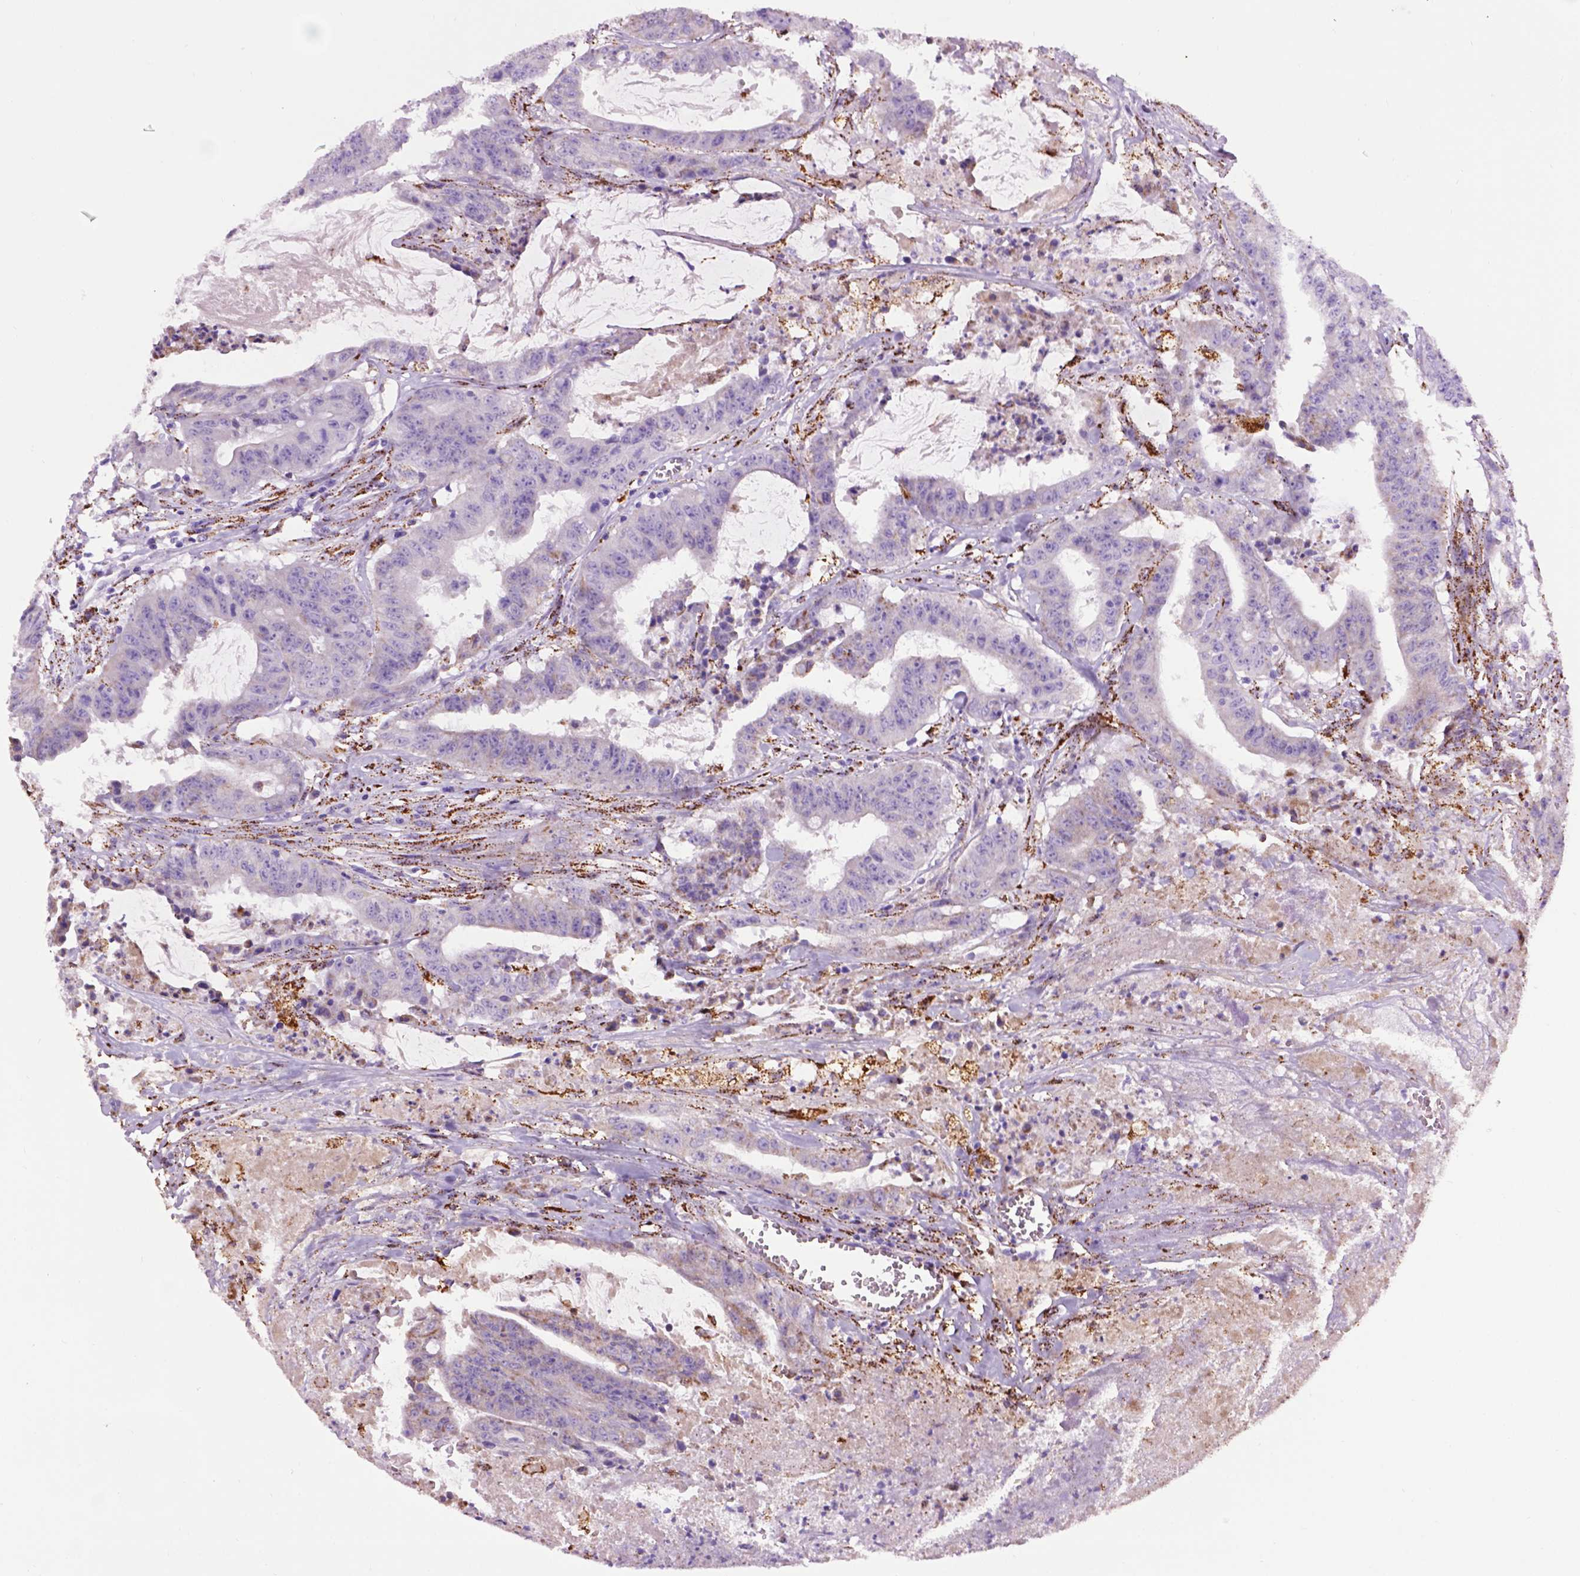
{"staining": {"intensity": "negative", "quantity": "none", "location": "none"}, "tissue": "colorectal cancer", "cell_type": "Tumor cells", "image_type": "cancer", "snomed": [{"axis": "morphology", "description": "Adenocarcinoma, NOS"}, {"axis": "topography", "description": "Colon"}], "caption": "Adenocarcinoma (colorectal) stained for a protein using IHC exhibits no staining tumor cells.", "gene": "TMEM132E", "patient": {"sex": "male", "age": 33}}